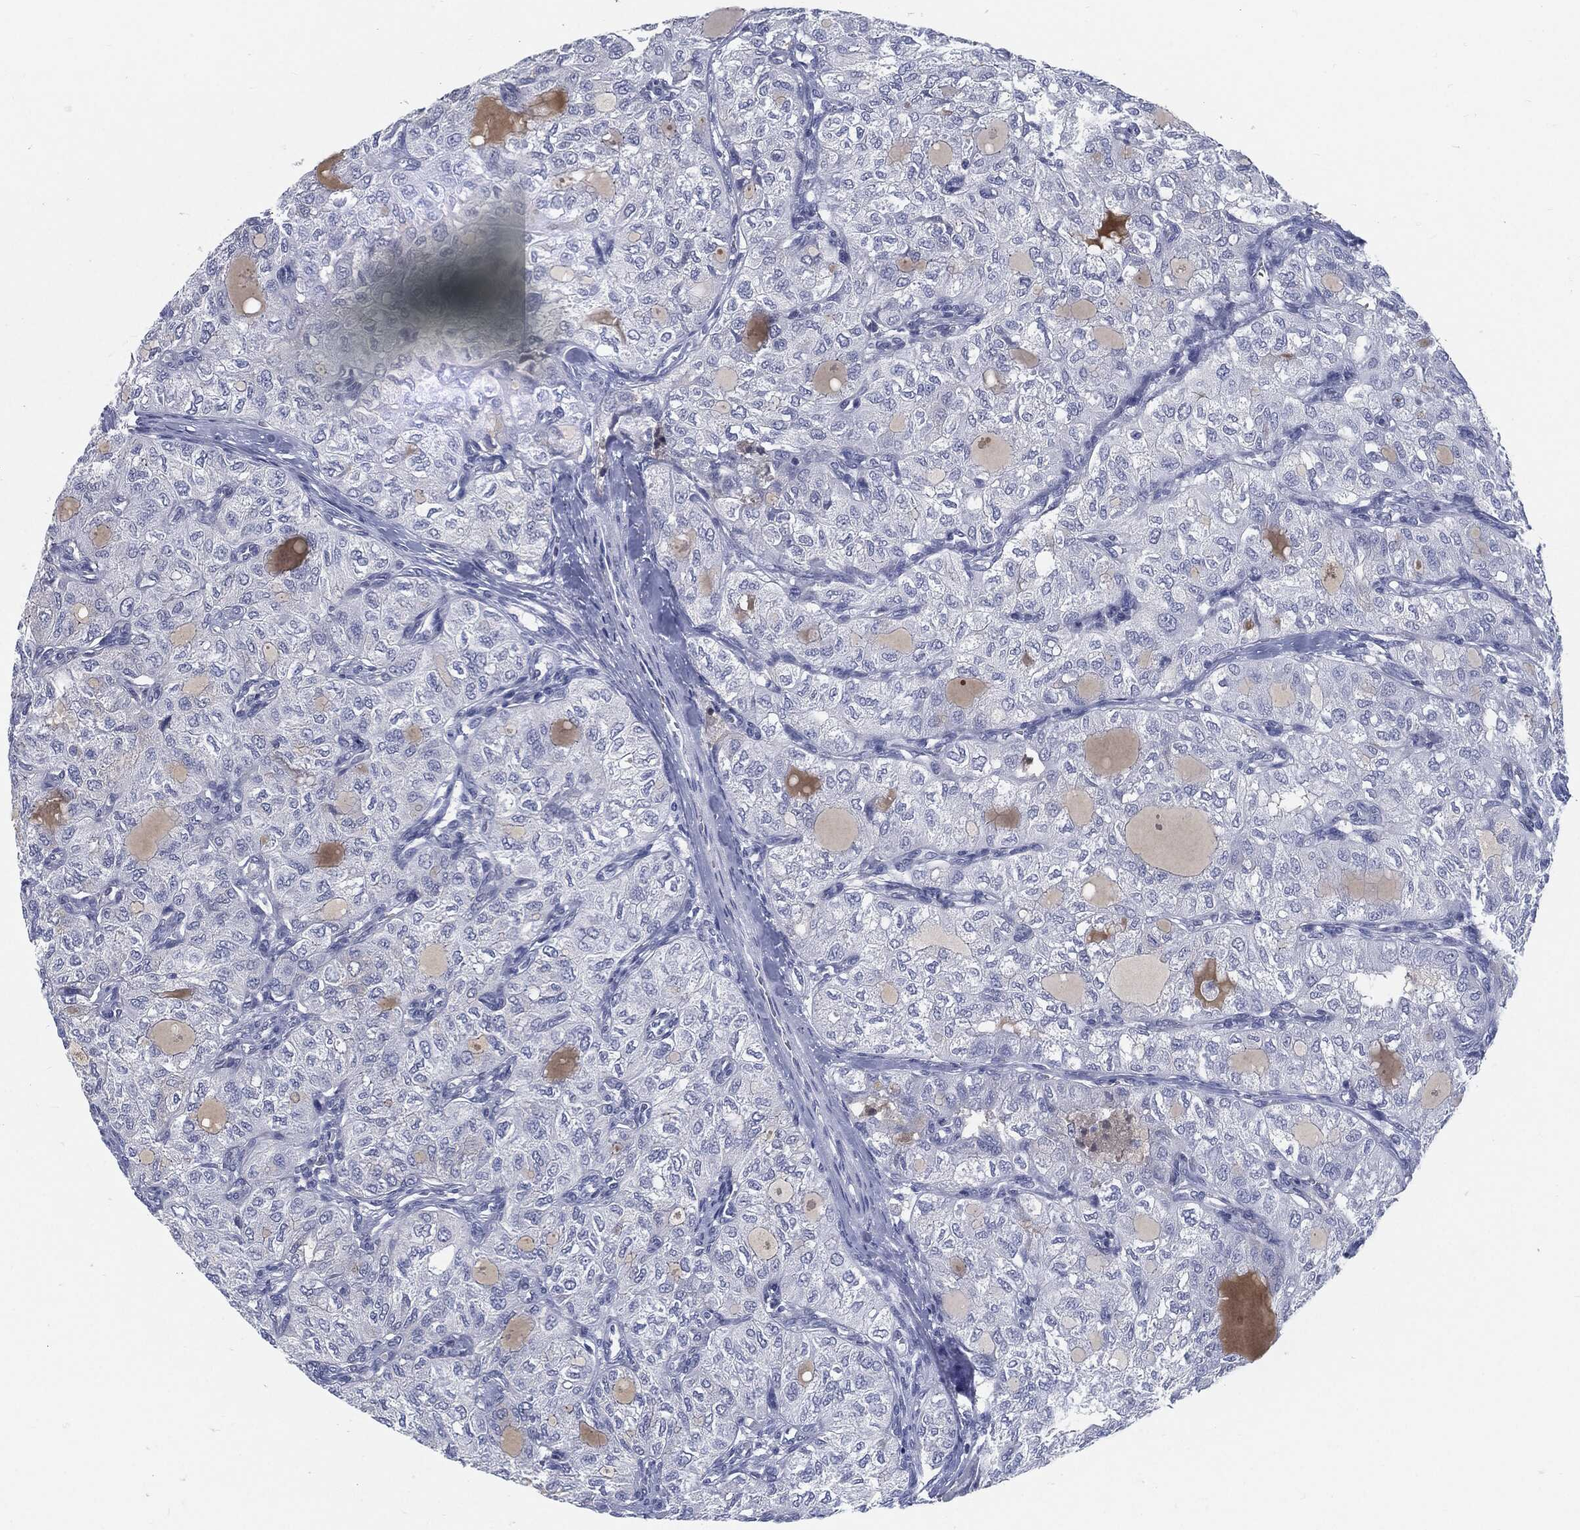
{"staining": {"intensity": "negative", "quantity": "none", "location": "none"}, "tissue": "thyroid cancer", "cell_type": "Tumor cells", "image_type": "cancer", "snomed": [{"axis": "morphology", "description": "Follicular adenoma carcinoma, NOS"}, {"axis": "topography", "description": "Thyroid gland"}], "caption": "There is no significant staining in tumor cells of thyroid cancer.", "gene": "MST1", "patient": {"sex": "male", "age": 75}}